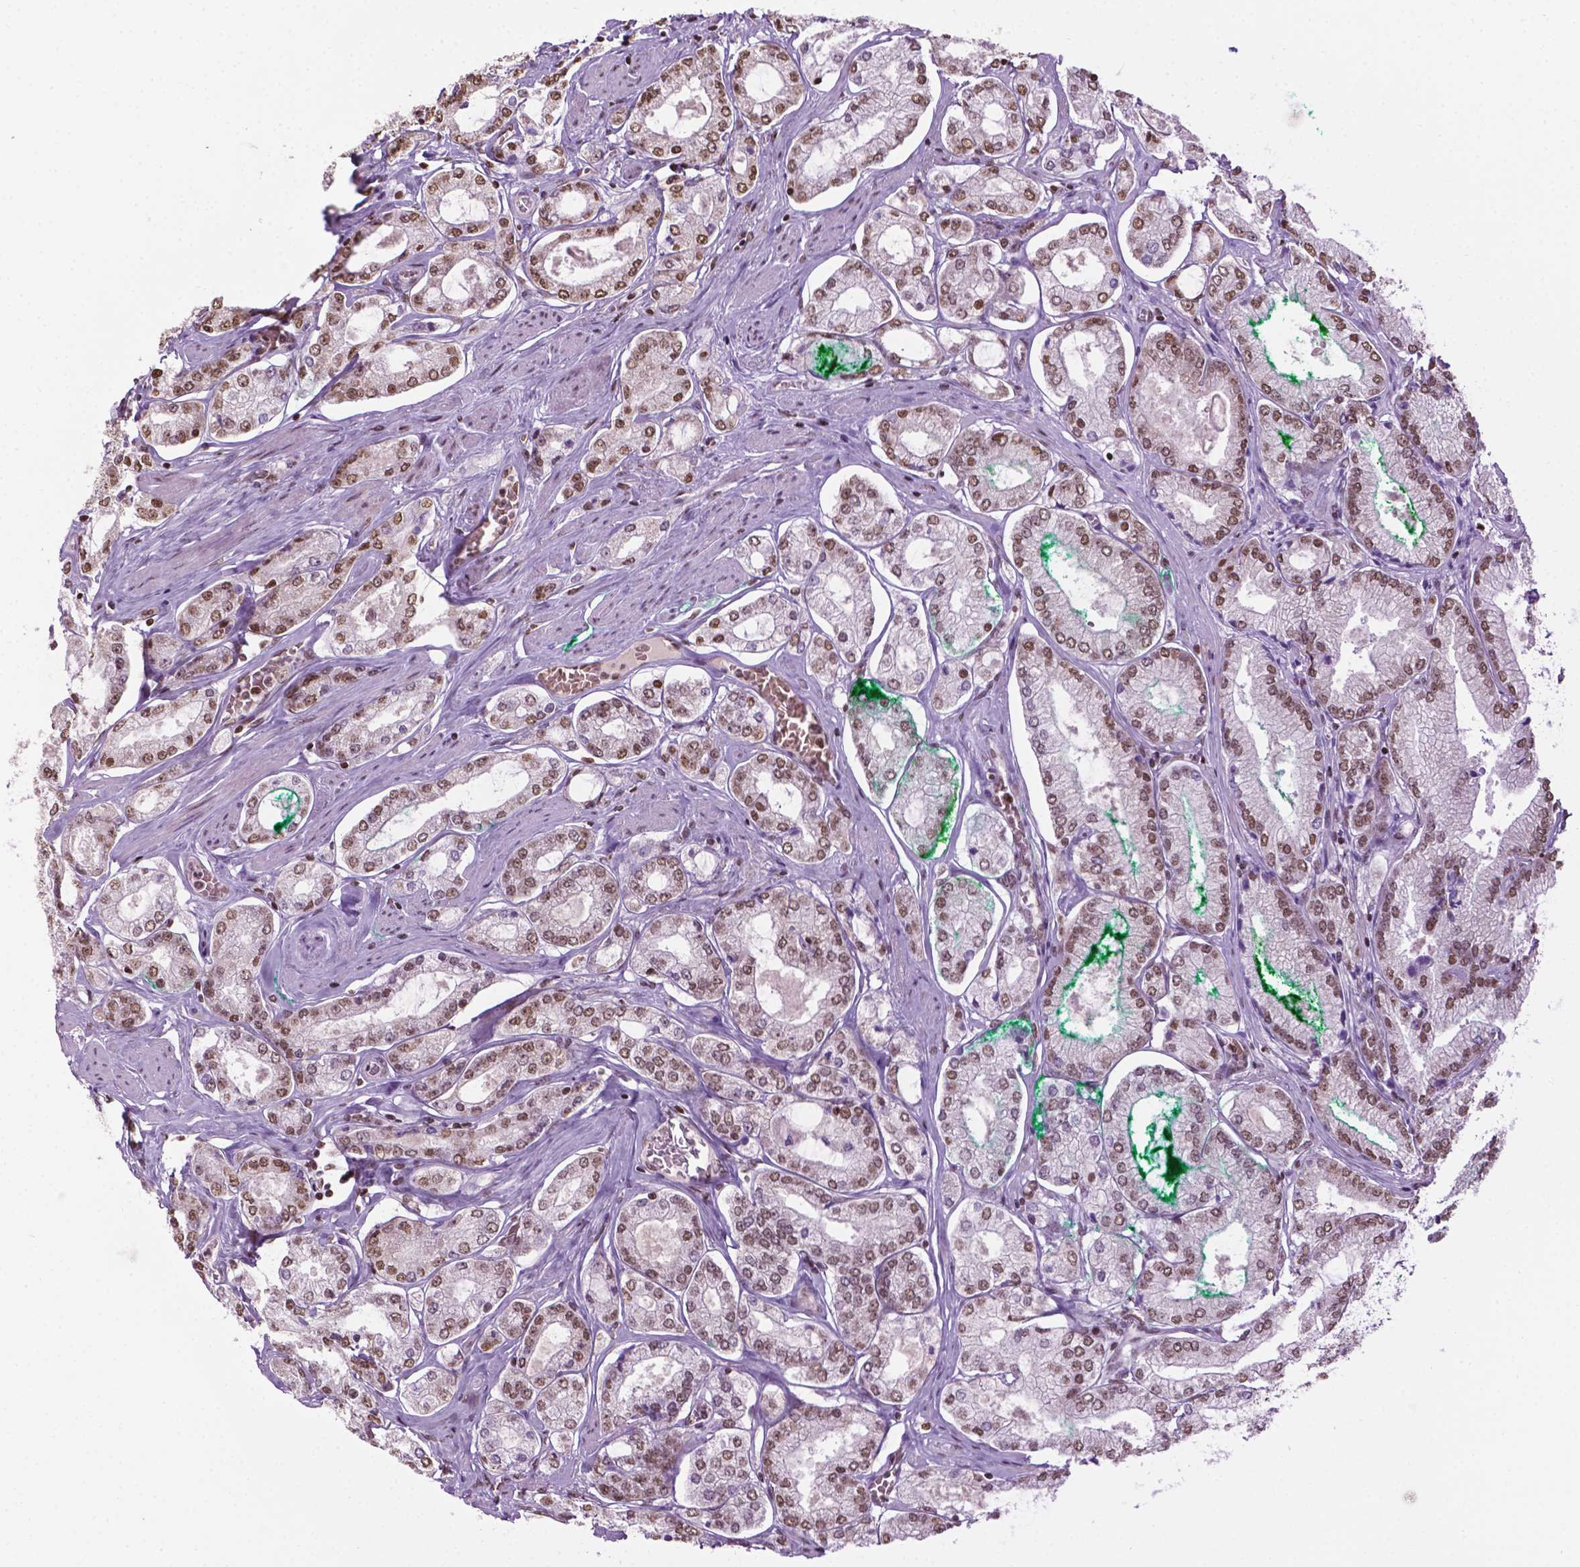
{"staining": {"intensity": "moderate", "quantity": ">75%", "location": "nuclear"}, "tissue": "prostate cancer", "cell_type": "Tumor cells", "image_type": "cancer", "snomed": [{"axis": "morphology", "description": "Adenocarcinoma, High grade"}, {"axis": "topography", "description": "Prostate"}], "caption": "DAB immunohistochemical staining of human adenocarcinoma (high-grade) (prostate) displays moderate nuclear protein staining in about >75% of tumor cells.", "gene": "COL23A1", "patient": {"sex": "male", "age": 68}}